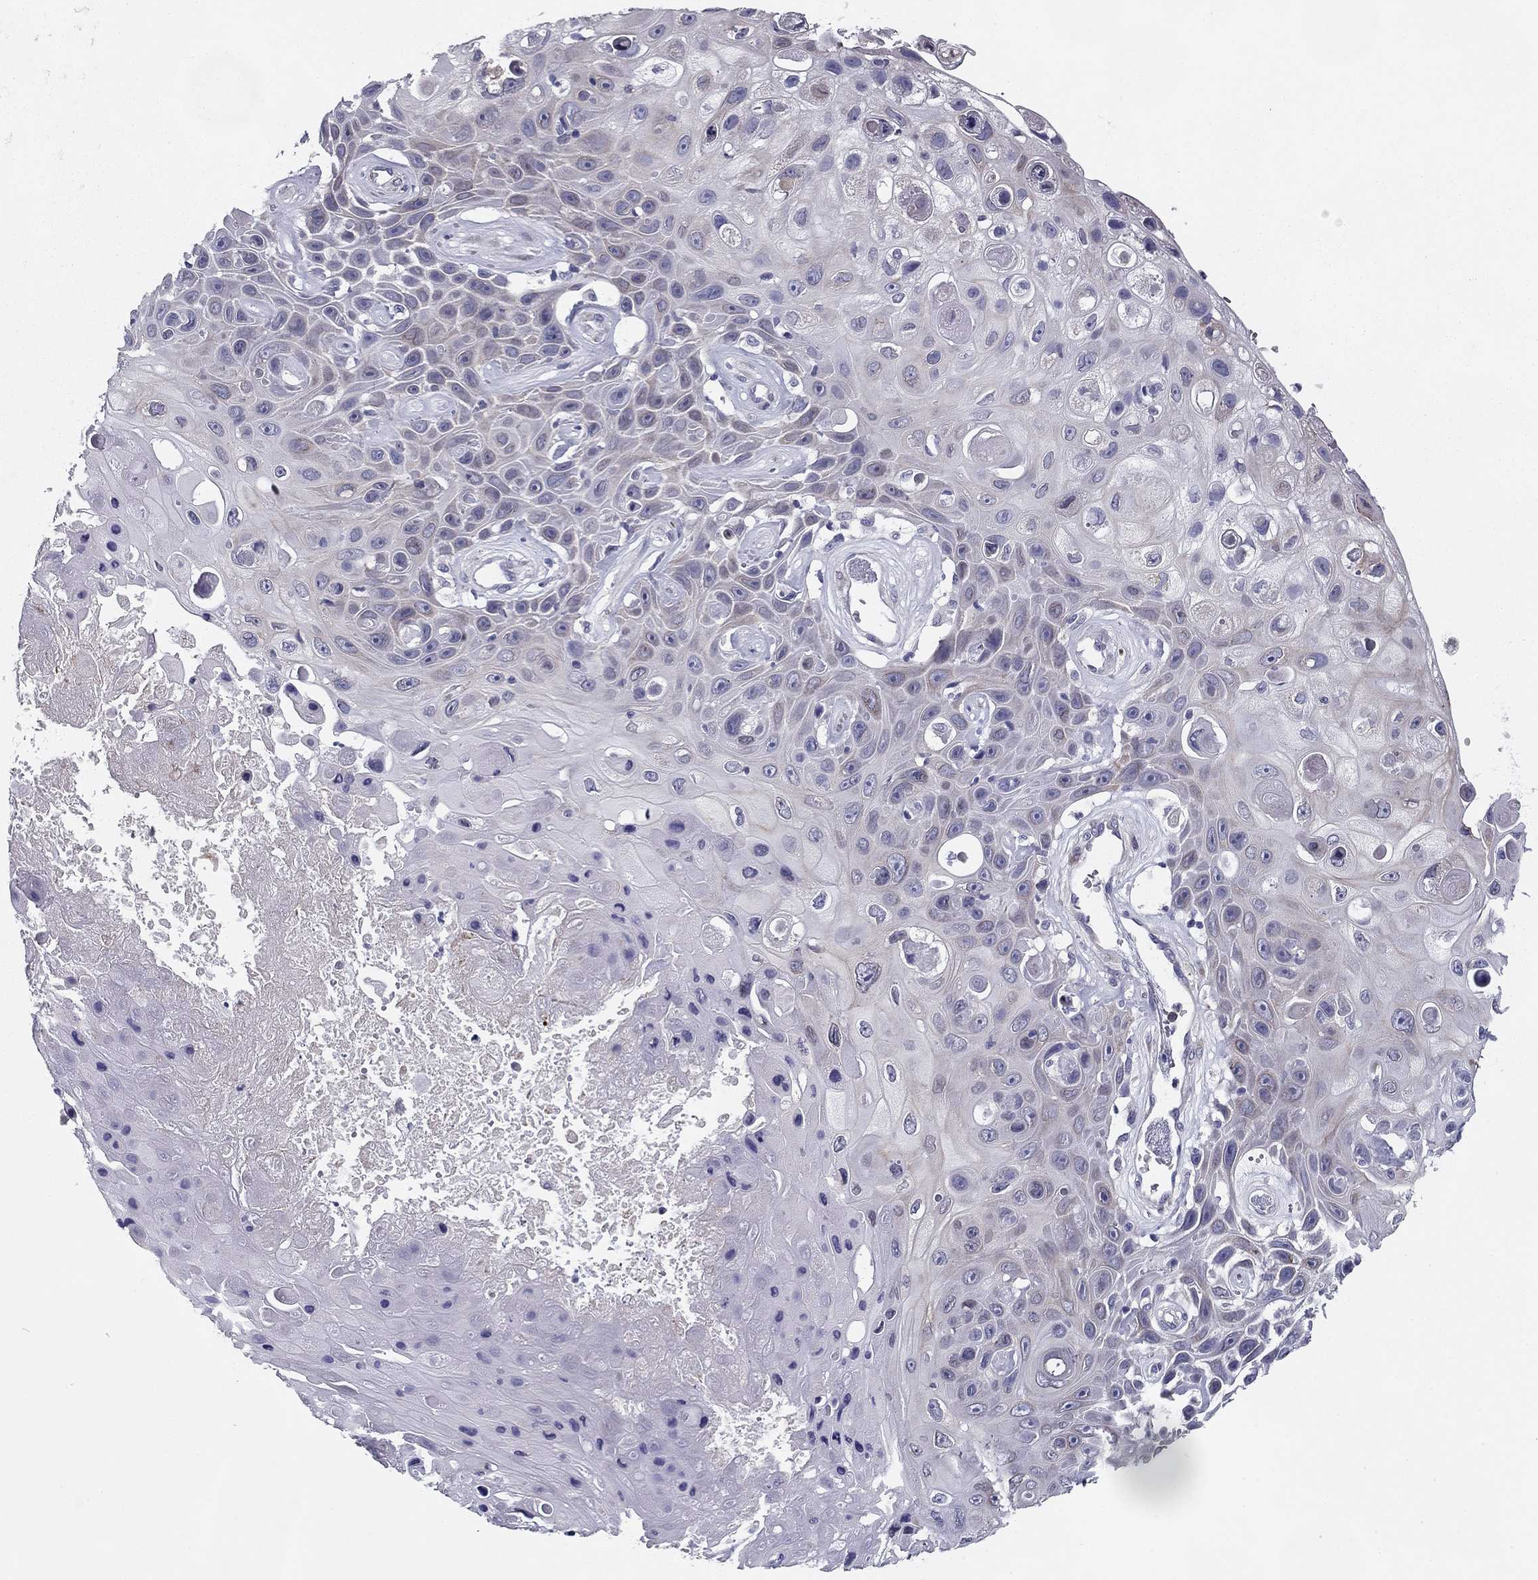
{"staining": {"intensity": "negative", "quantity": "none", "location": "none"}, "tissue": "skin cancer", "cell_type": "Tumor cells", "image_type": "cancer", "snomed": [{"axis": "morphology", "description": "Squamous cell carcinoma, NOS"}, {"axis": "topography", "description": "Skin"}], "caption": "An immunohistochemistry histopathology image of squamous cell carcinoma (skin) is shown. There is no staining in tumor cells of squamous cell carcinoma (skin).", "gene": "TMED3", "patient": {"sex": "male", "age": 82}}